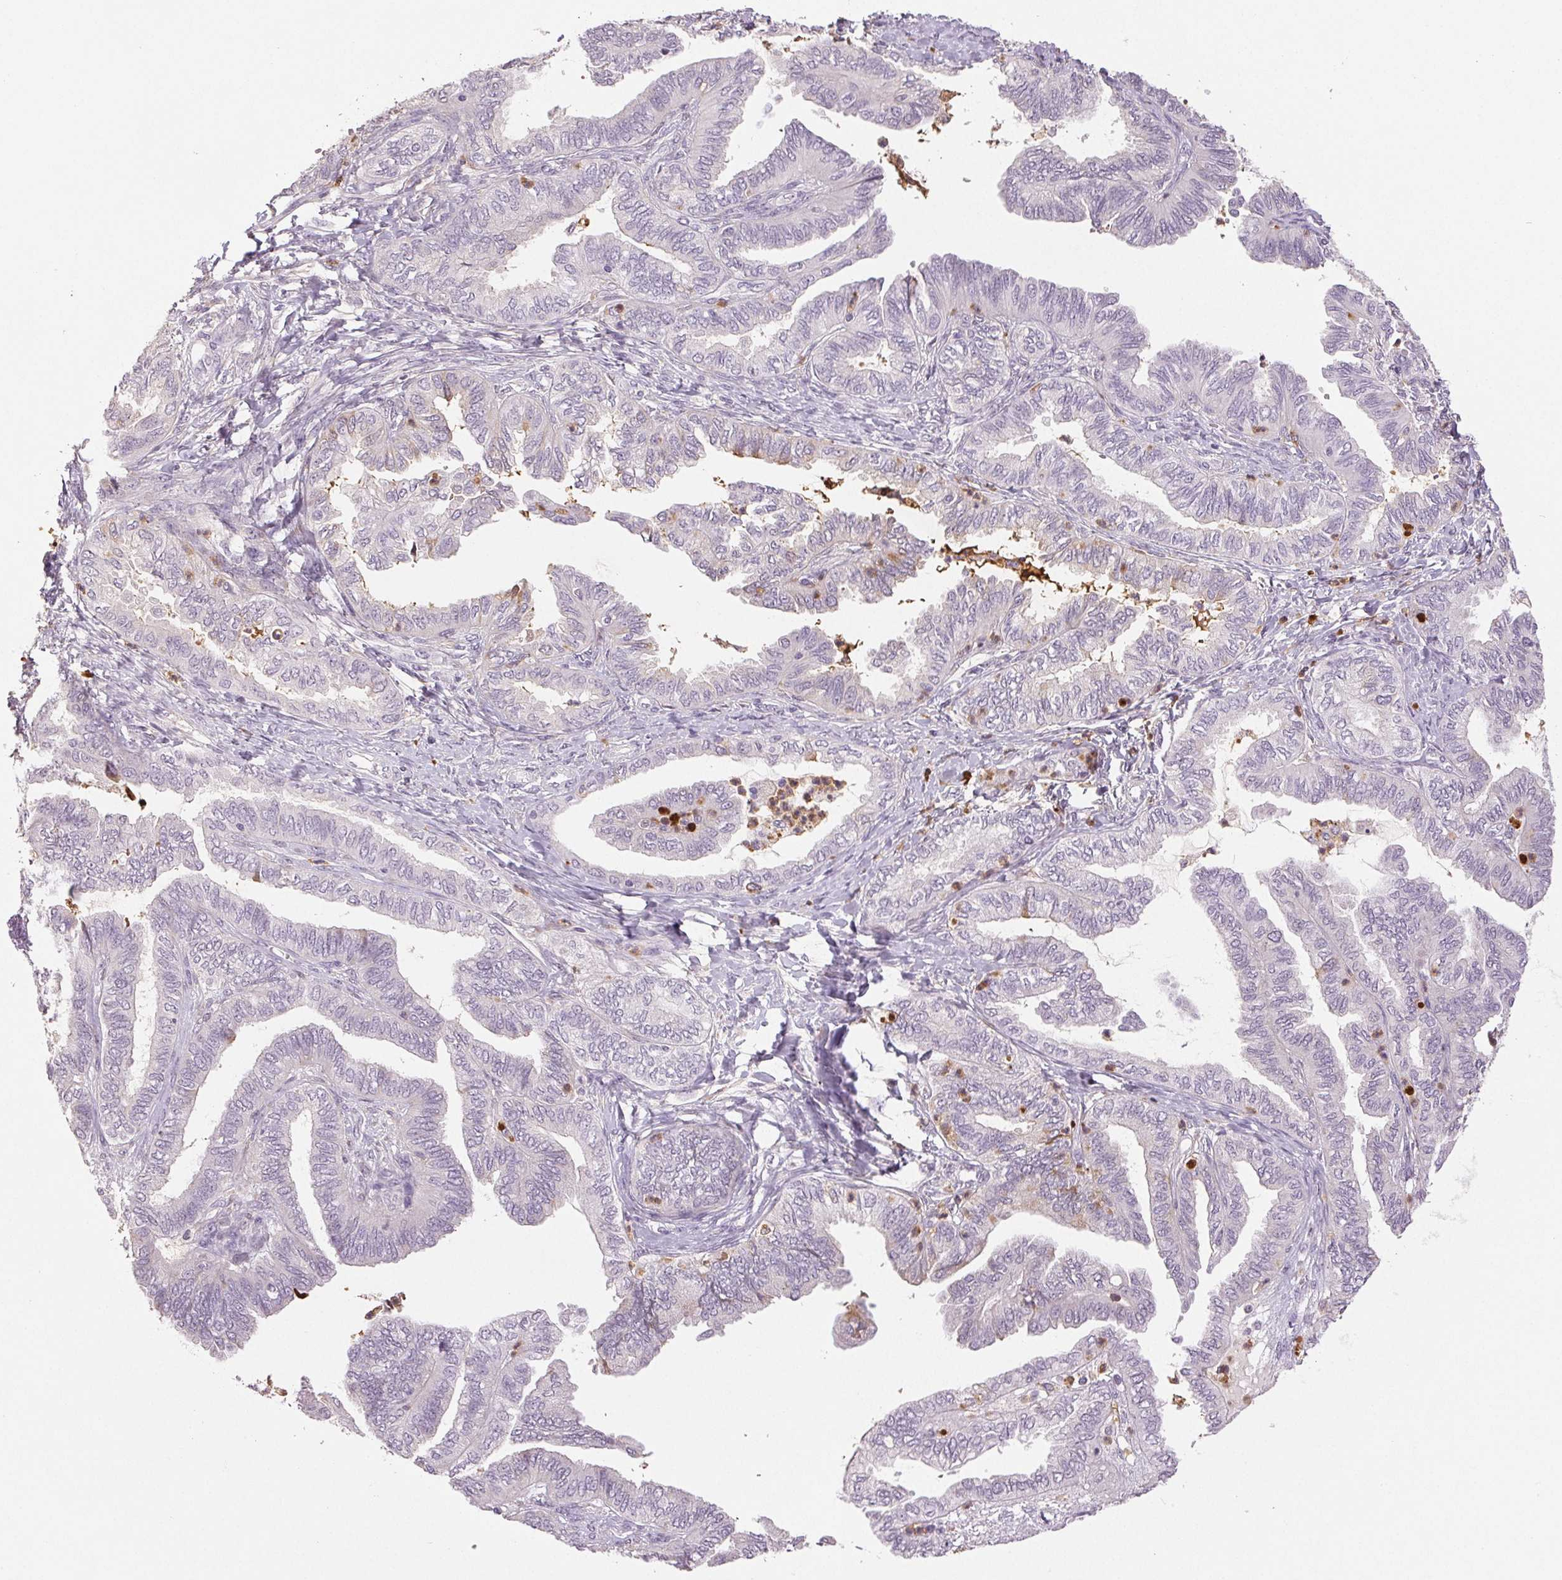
{"staining": {"intensity": "negative", "quantity": "none", "location": "none"}, "tissue": "ovarian cancer", "cell_type": "Tumor cells", "image_type": "cancer", "snomed": [{"axis": "morphology", "description": "Carcinoma, endometroid"}, {"axis": "topography", "description": "Ovary"}], "caption": "IHC photomicrograph of neoplastic tissue: ovarian endometroid carcinoma stained with DAB (3,3'-diaminobenzidine) shows no significant protein expression in tumor cells.", "gene": "LTF", "patient": {"sex": "female", "age": 70}}